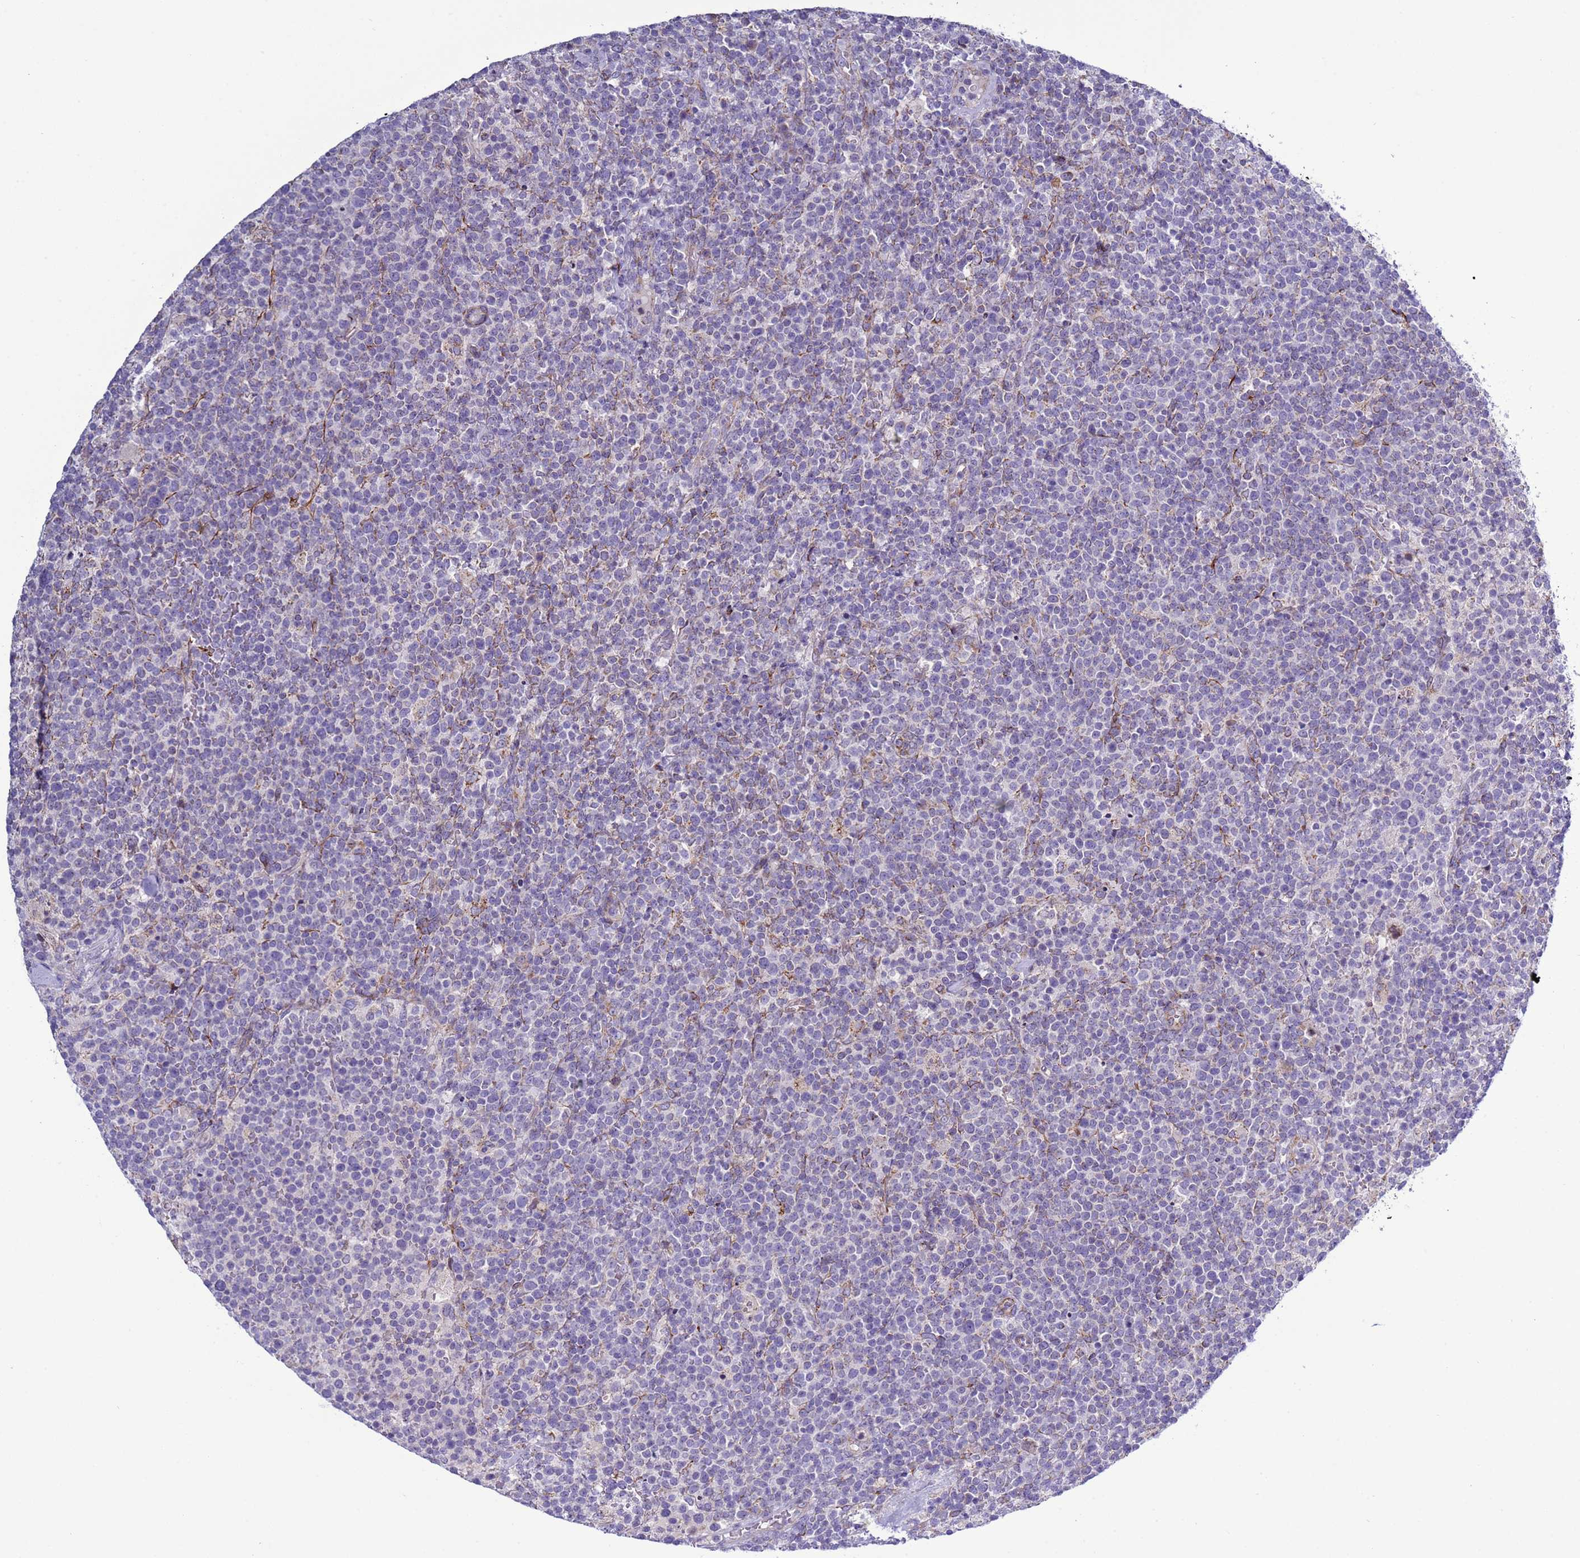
{"staining": {"intensity": "negative", "quantity": "none", "location": "none"}, "tissue": "lymphoma", "cell_type": "Tumor cells", "image_type": "cancer", "snomed": [{"axis": "morphology", "description": "Malignant lymphoma, non-Hodgkin's type, High grade"}, {"axis": "topography", "description": "Lymph node"}], "caption": "The histopathology image demonstrates no significant positivity in tumor cells of lymphoma. (Brightfield microscopy of DAB IHC at high magnification).", "gene": "ABHD17B", "patient": {"sex": "male", "age": 61}}